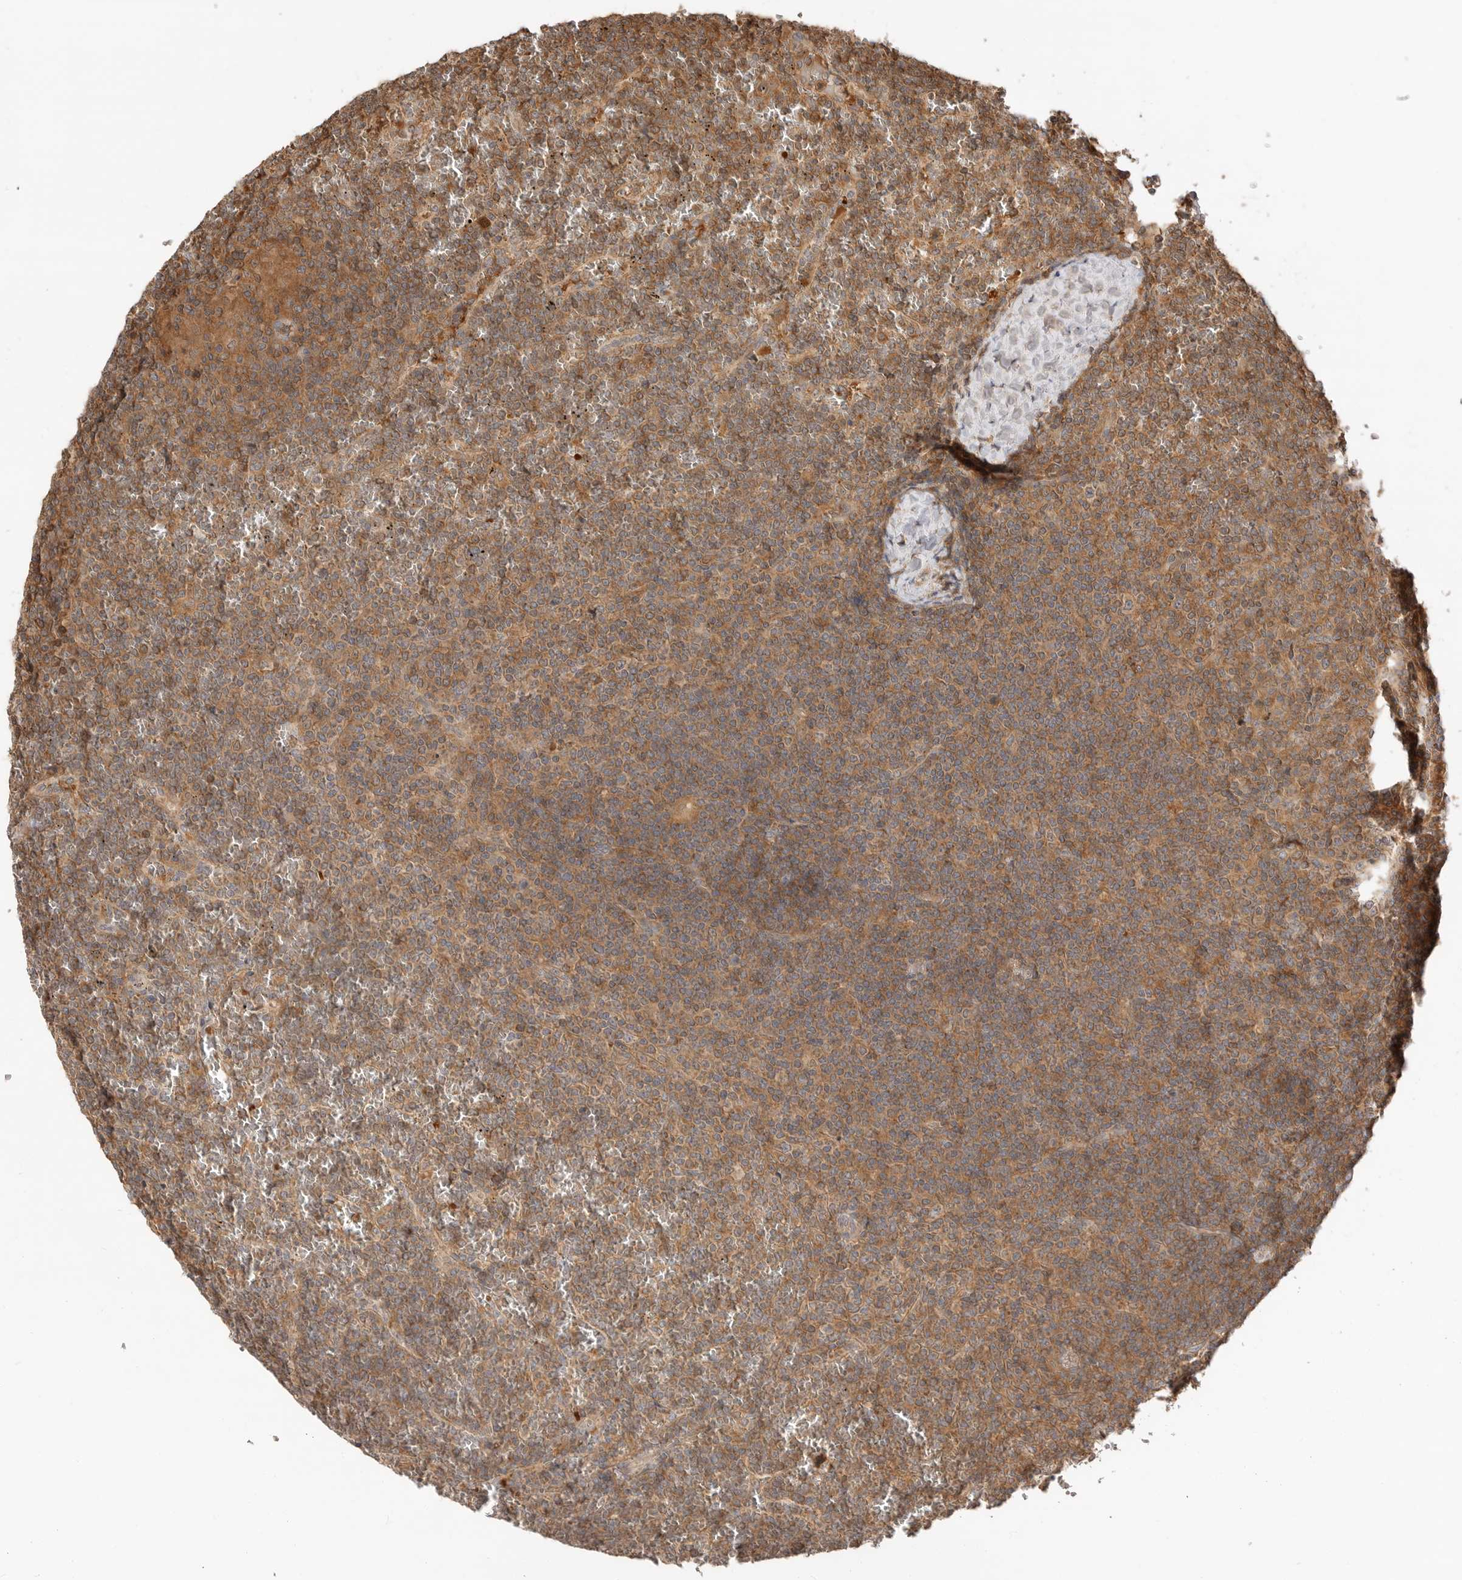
{"staining": {"intensity": "weak", "quantity": ">75%", "location": "cytoplasmic/membranous"}, "tissue": "lymphoma", "cell_type": "Tumor cells", "image_type": "cancer", "snomed": [{"axis": "morphology", "description": "Malignant lymphoma, non-Hodgkin's type, Low grade"}, {"axis": "topography", "description": "Spleen"}], "caption": "Human lymphoma stained with a brown dye reveals weak cytoplasmic/membranous positive staining in about >75% of tumor cells.", "gene": "CLDN12", "patient": {"sex": "female", "age": 19}}